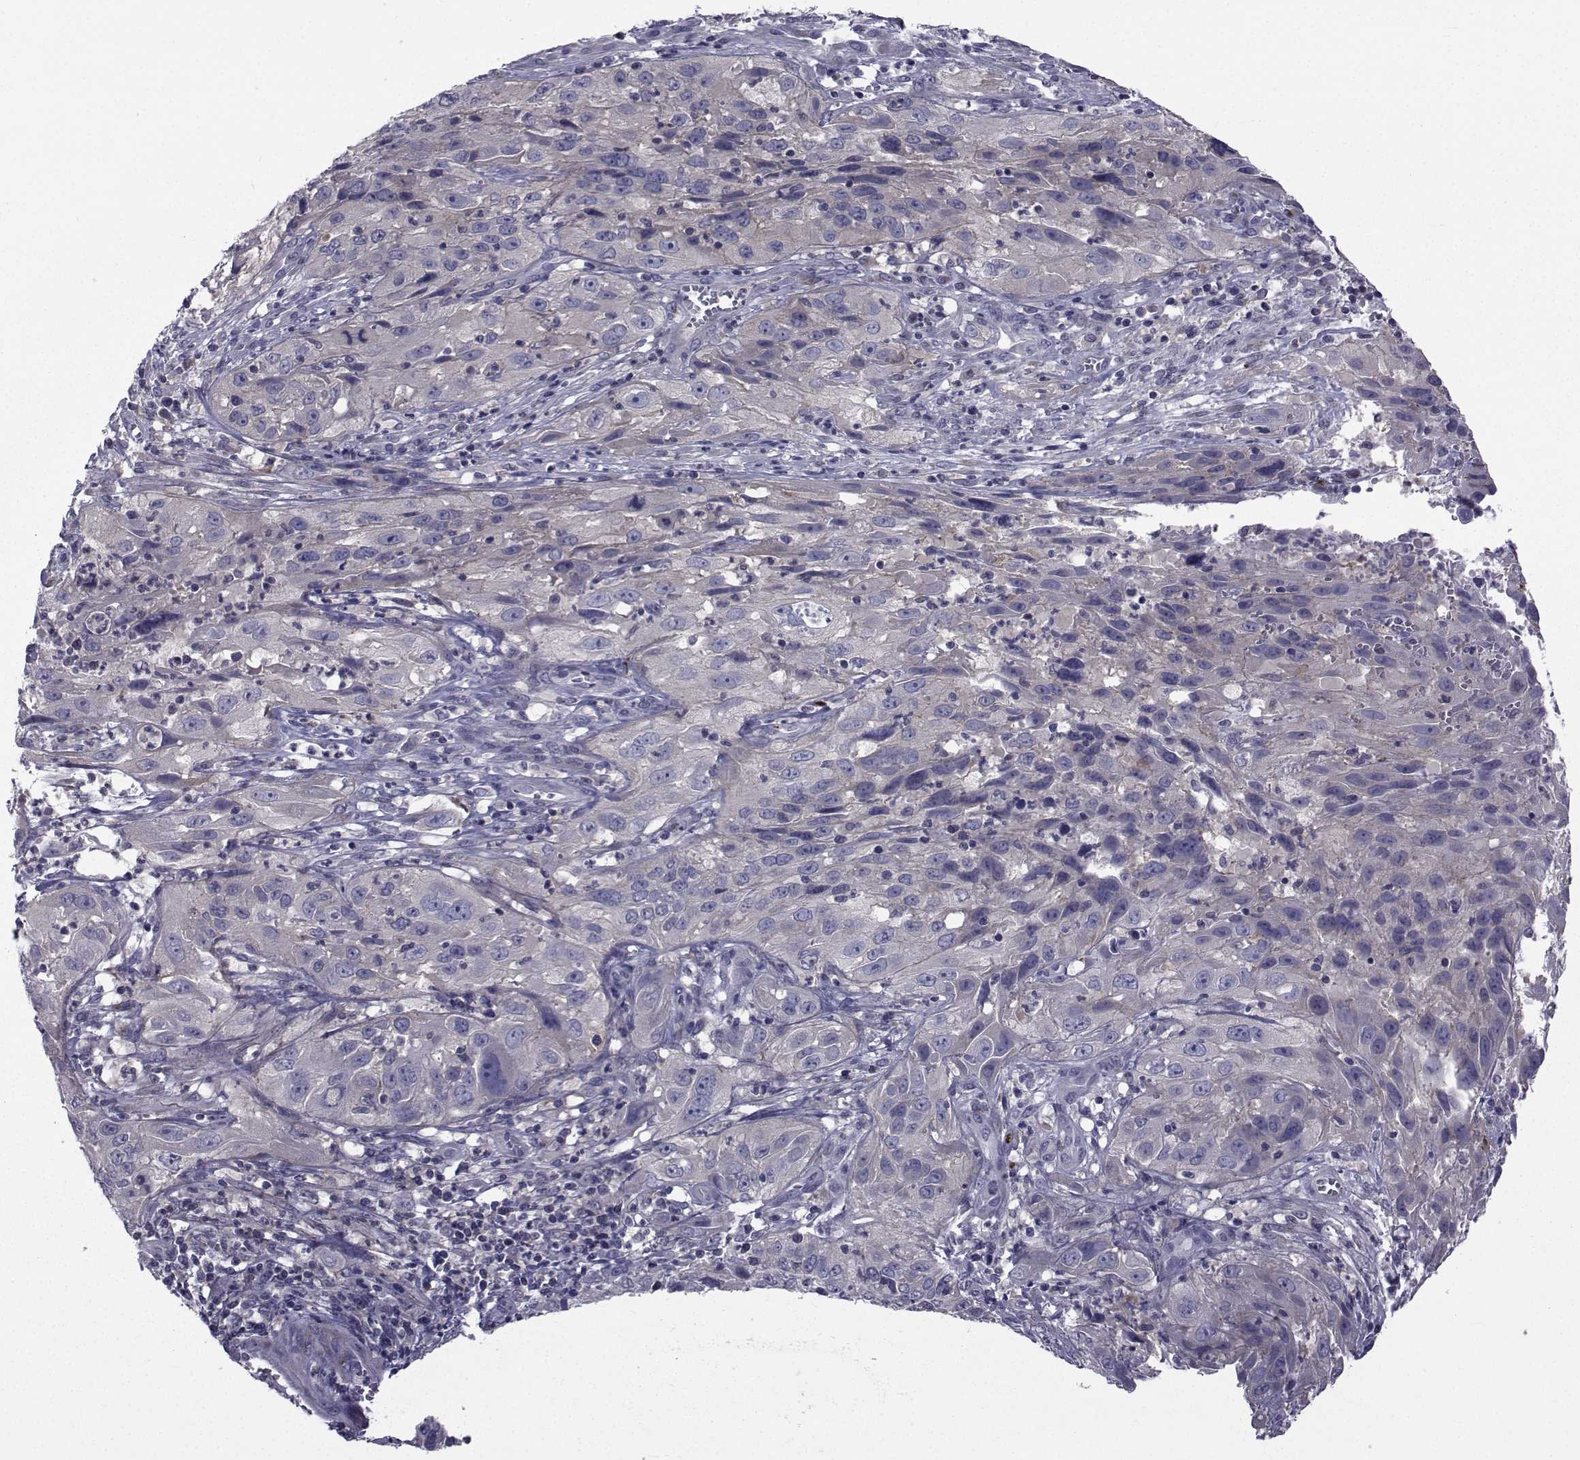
{"staining": {"intensity": "weak", "quantity": "<25%", "location": "cytoplasmic/membranous"}, "tissue": "cervical cancer", "cell_type": "Tumor cells", "image_type": "cancer", "snomed": [{"axis": "morphology", "description": "Squamous cell carcinoma, NOS"}, {"axis": "topography", "description": "Cervix"}], "caption": "Immunohistochemistry (IHC) of cervical cancer (squamous cell carcinoma) demonstrates no positivity in tumor cells. (DAB immunohistochemistry visualized using brightfield microscopy, high magnification).", "gene": "SLC30A10", "patient": {"sex": "female", "age": 32}}